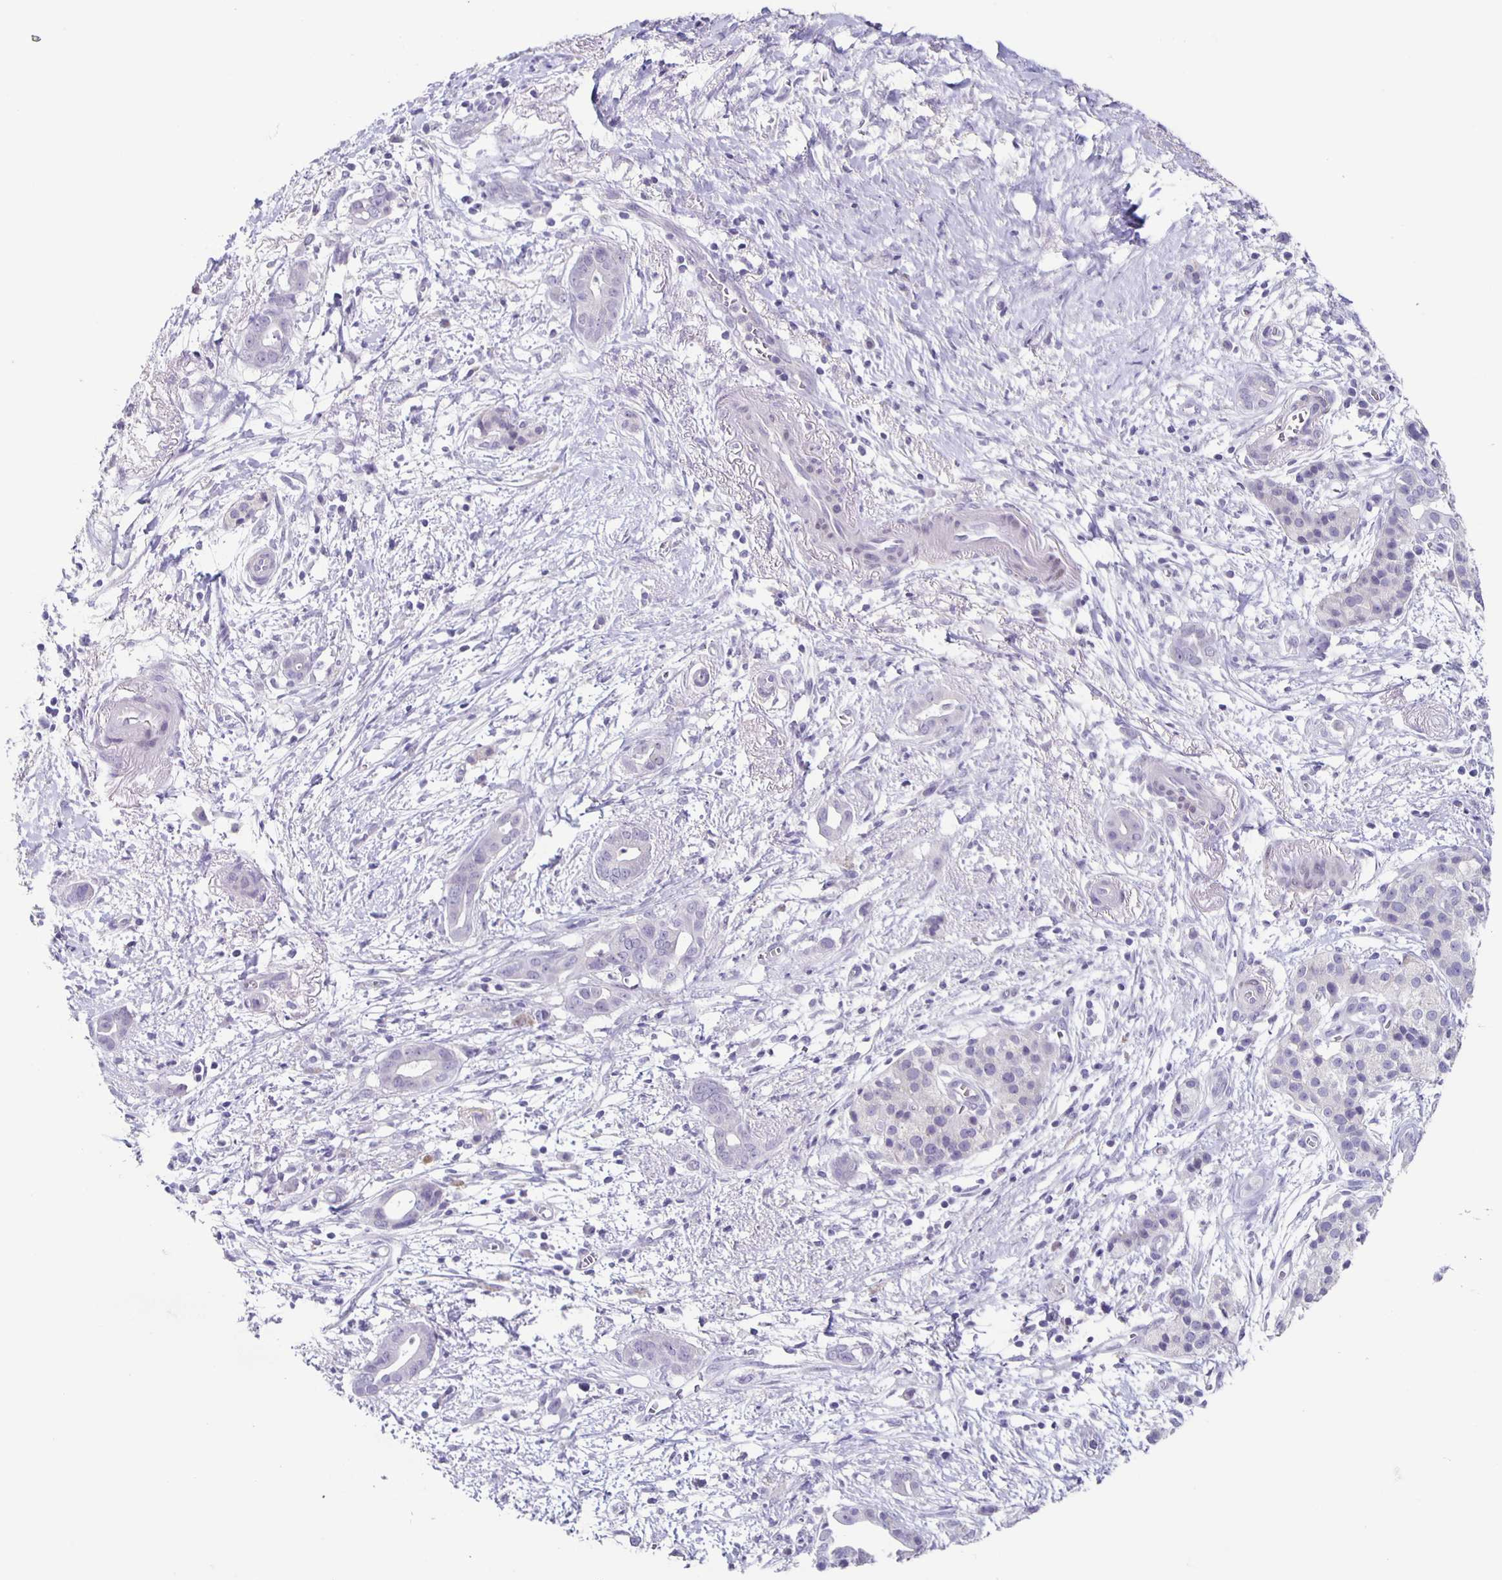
{"staining": {"intensity": "negative", "quantity": "none", "location": "none"}, "tissue": "pancreatic cancer", "cell_type": "Tumor cells", "image_type": "cancer", "snomed": [{"axis": "morphology", "description": "Adenocarcinoma, NOS"}, {"axis": "topography", "description": "Pancreas"}], "caption": "A high-resolution photomicrograph shows IHC staining of pancreatic adenocarcinoma, which demonstrates no significant positivity in tumor cells.", "gene": "CARNS1", "patient": {"sex": "male", "age": 61}}